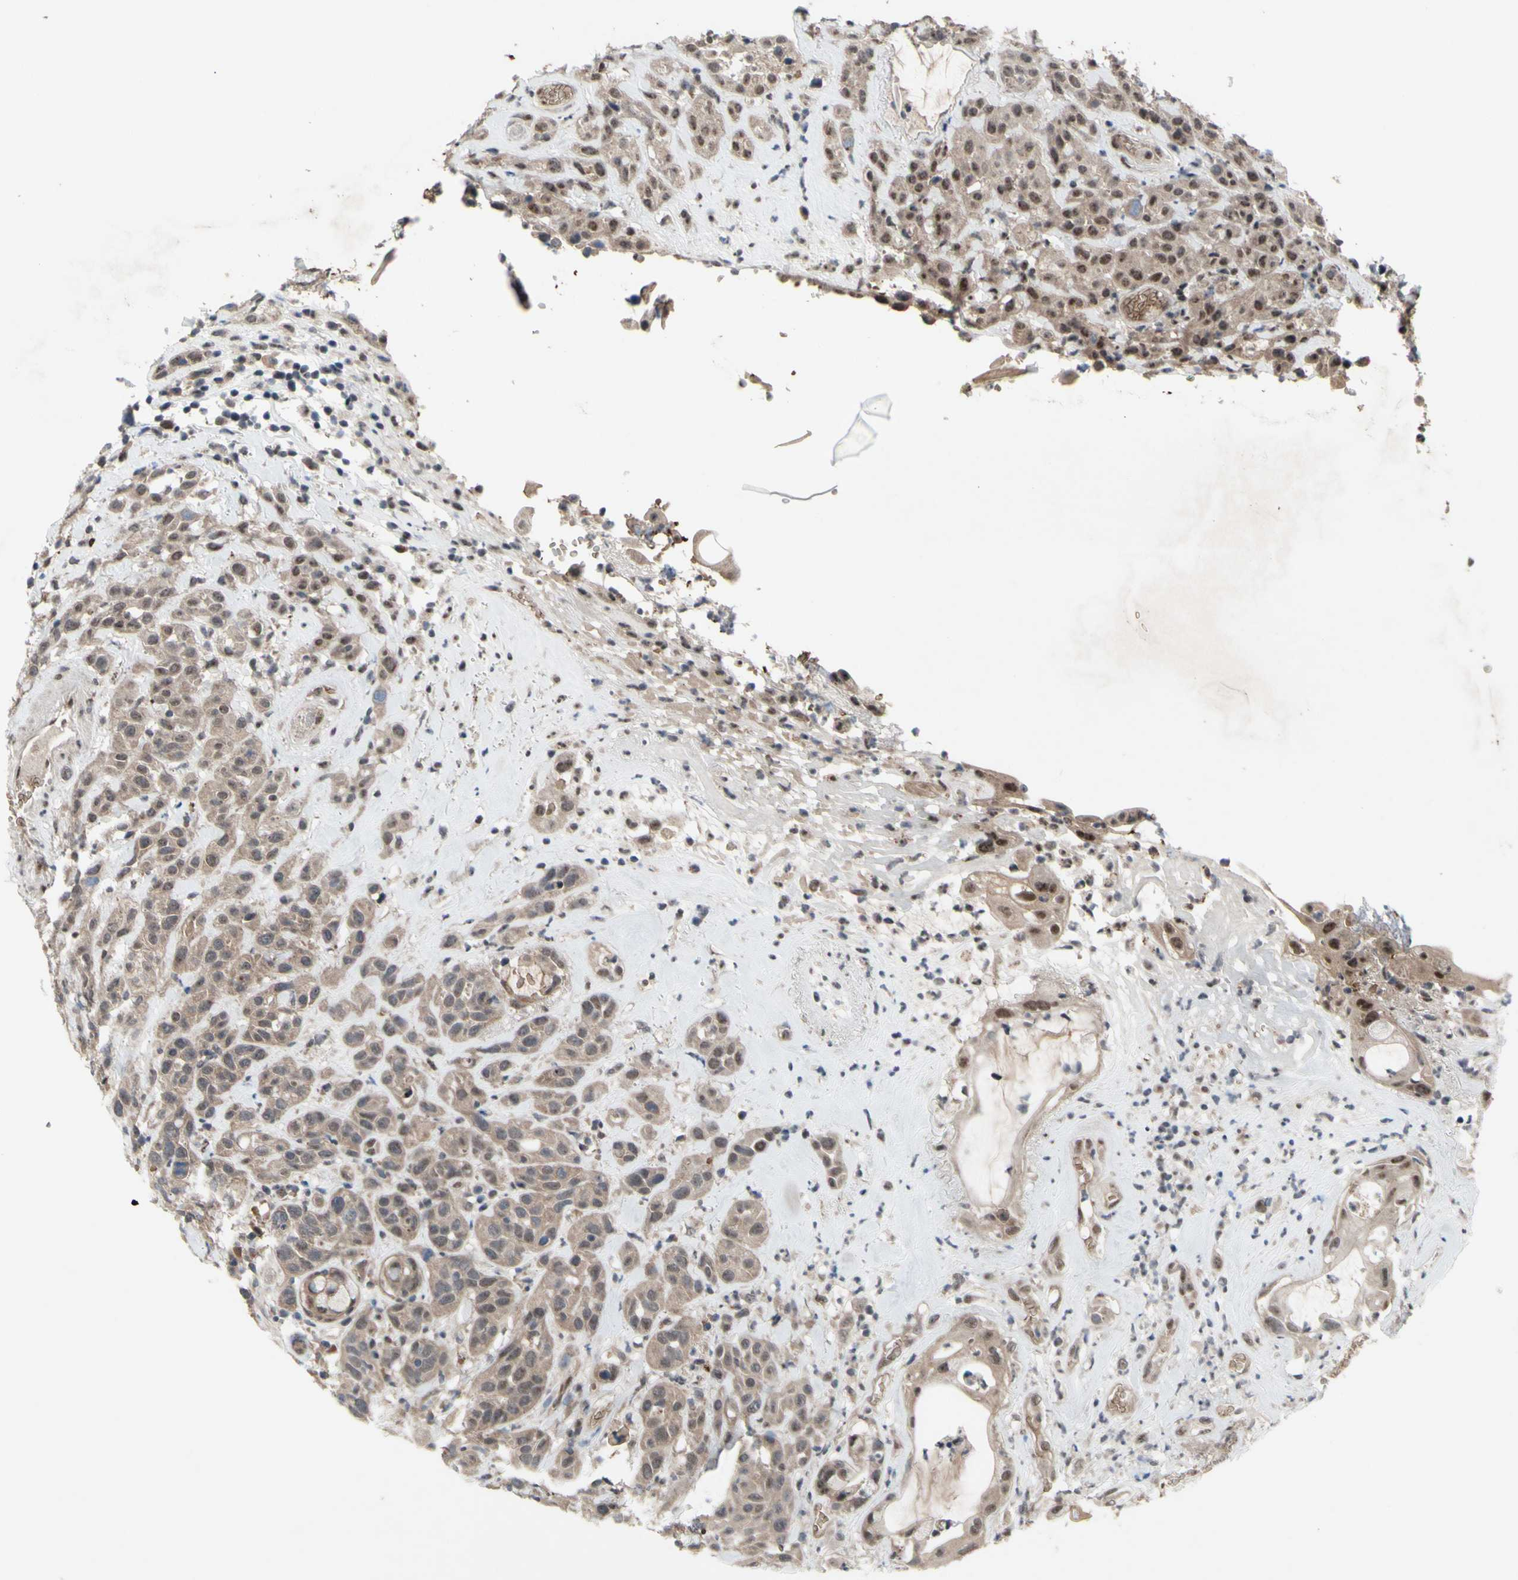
{"staining": {"intensity": "weak", "quantity": ">75%", "location": "cytoplasmic/membranous,nuclear"}, "tissue": "head and neck cancer", "cell_type": "Tumor cells", "image_type": "cancer", "snomed": [{"axis": "morphology", "description": "Squamous cell carcinoma, NOS"}, {"axis": "topography", "description": "Head-Neck"}], "caption": "Immunohistochemical staining of head and neck squamous cell carcinoma shows low levels of weak cytoplasmic/membranous and nuclear staining in approximately >75% of tumor cells.", "gene": "TRDMT1", "patient": {"sex": "male", "age": 62}}